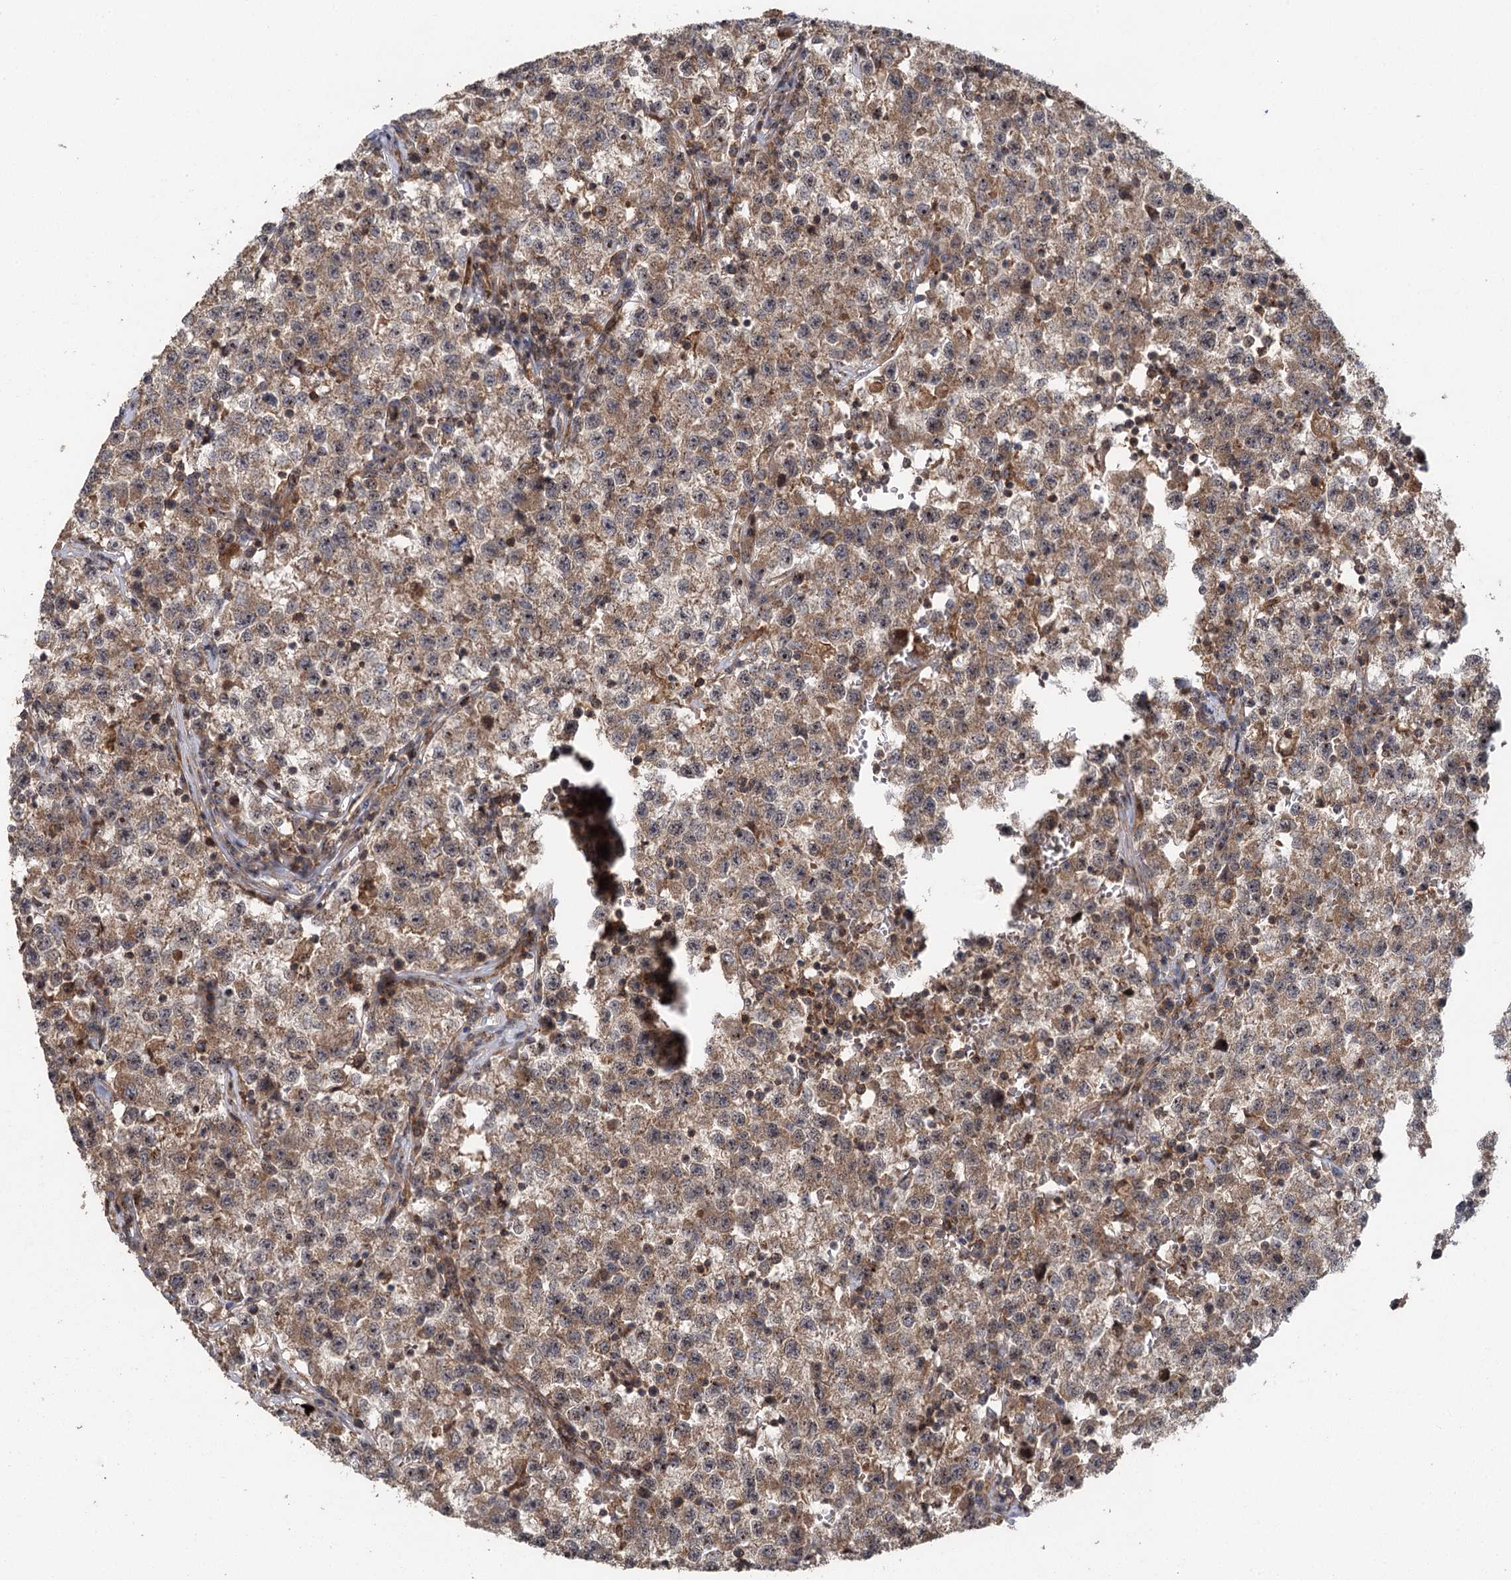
{"staining": {"intensity": "moderate", "quantity": ">75%", "location": "cytoplasmic/membranous"}, "tissue": "testis cancer", "cell_type": "Tumor cells", "image_type": "cancer", "snomed": [{"axis": "morphology", "description": "Seminoma, NOS"}, {"axis": "topography", "description": "Testis"}], "caption": "Human seminoma (testis) stained with a protein marker reveals moderate staining in tumor cells.", "gene": "C12orf4", "patient": {"sex": "male", "age": 22}}